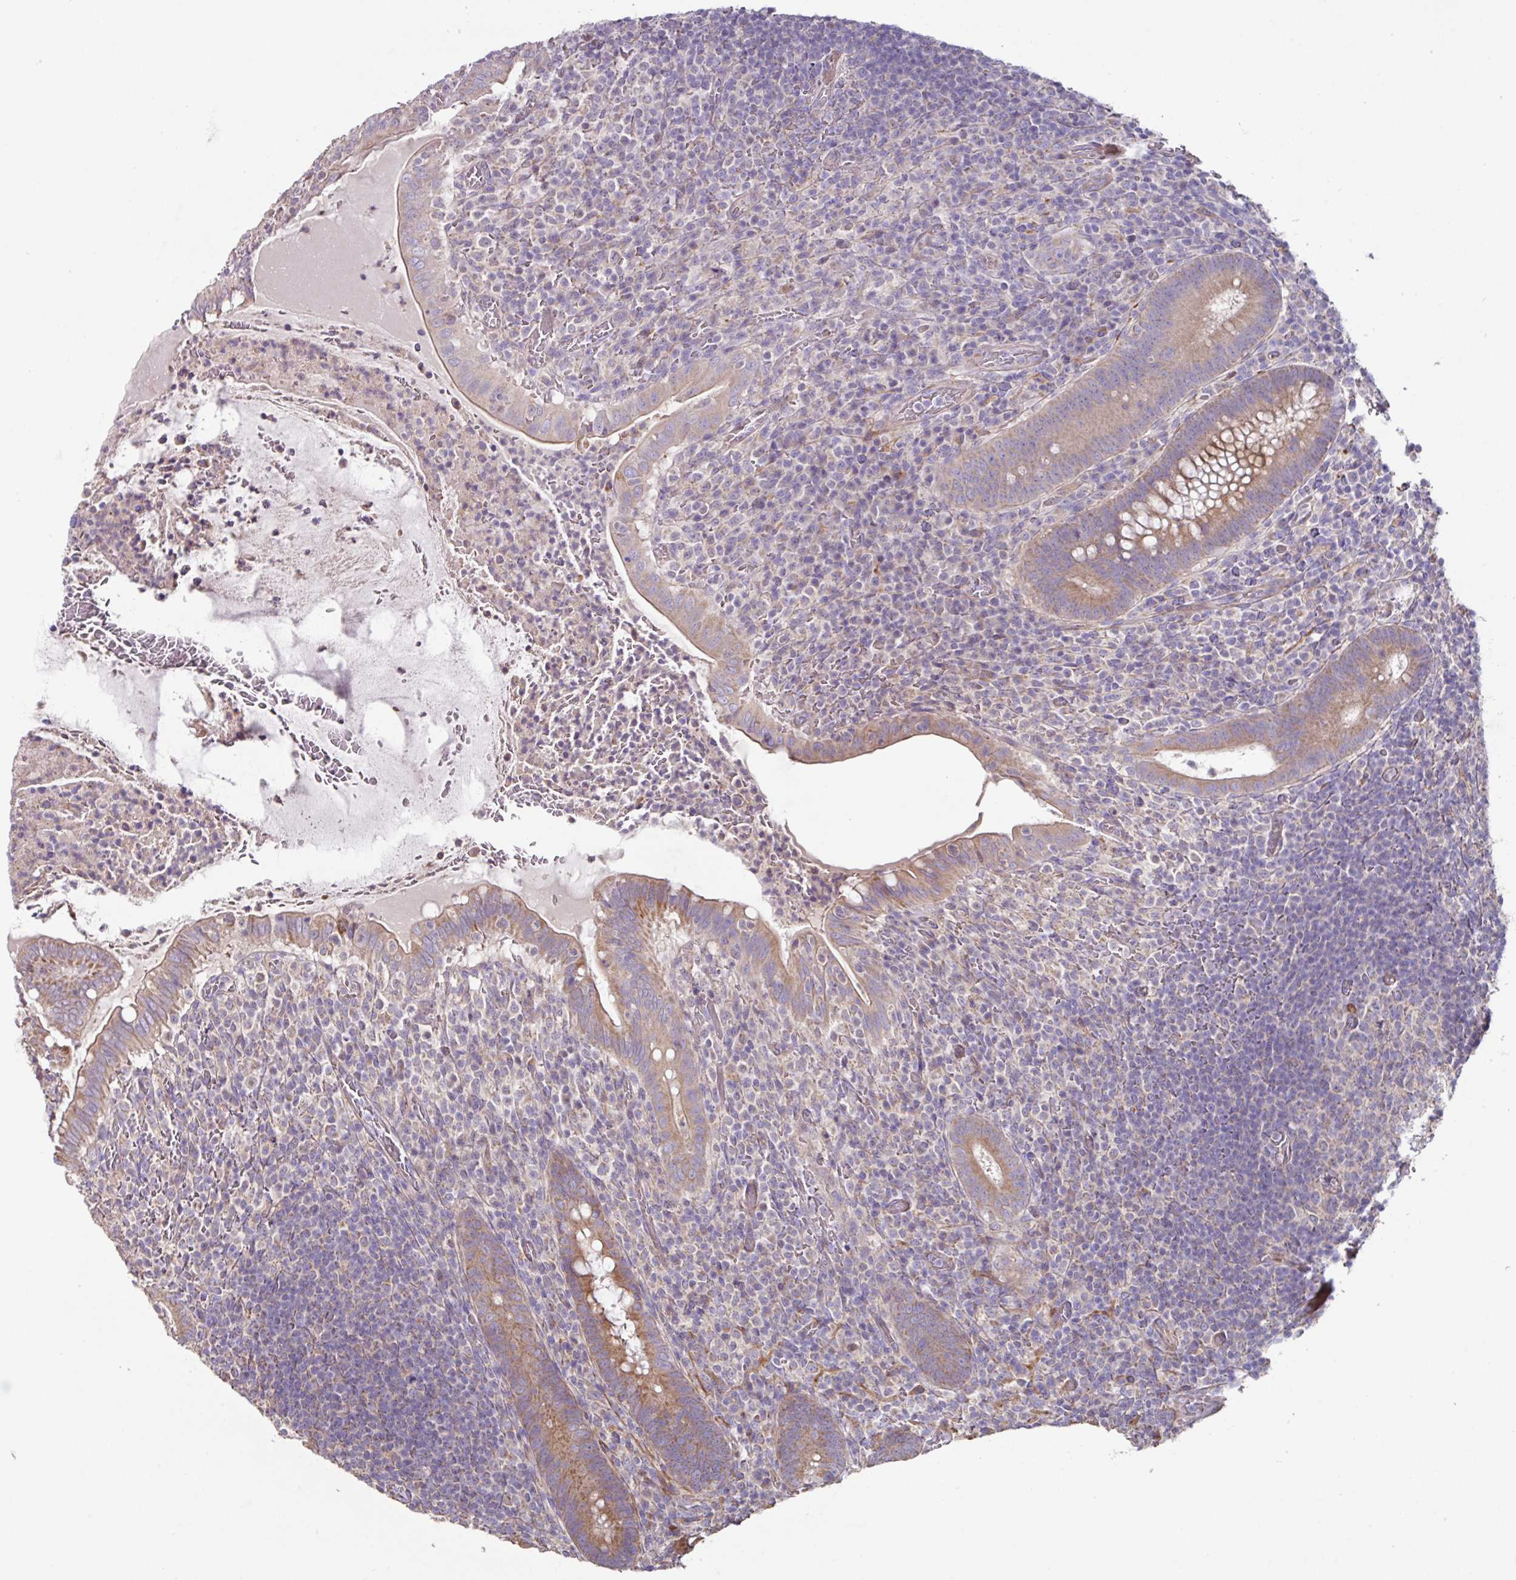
{"staining": {"intensity": "moderate", "quantity": ">75%", "location": "cytoplasmic/membranous"}, "tissue": "appendix", "cell_type": "Glandular cells", "image_type": "normal", "snomed": [{"axis": "morphology", "description": "Normal tissue, NOS"}, {"axis": "topography", "description": "Appendix"}], "caption": "DAB (3,3'-diaminobenzidine) immunohistochemical staining of unremarkable appendix demonstrates moderate cytoplasmic/membranous protein staining in about >75% of glandular cells. (DAB (3,3'-diaminobenzidine) IHC, brown staining for protein, blue staining for nuclei).", "gene": "MRRF", "patient": {"sex": "female", "age": 43}}